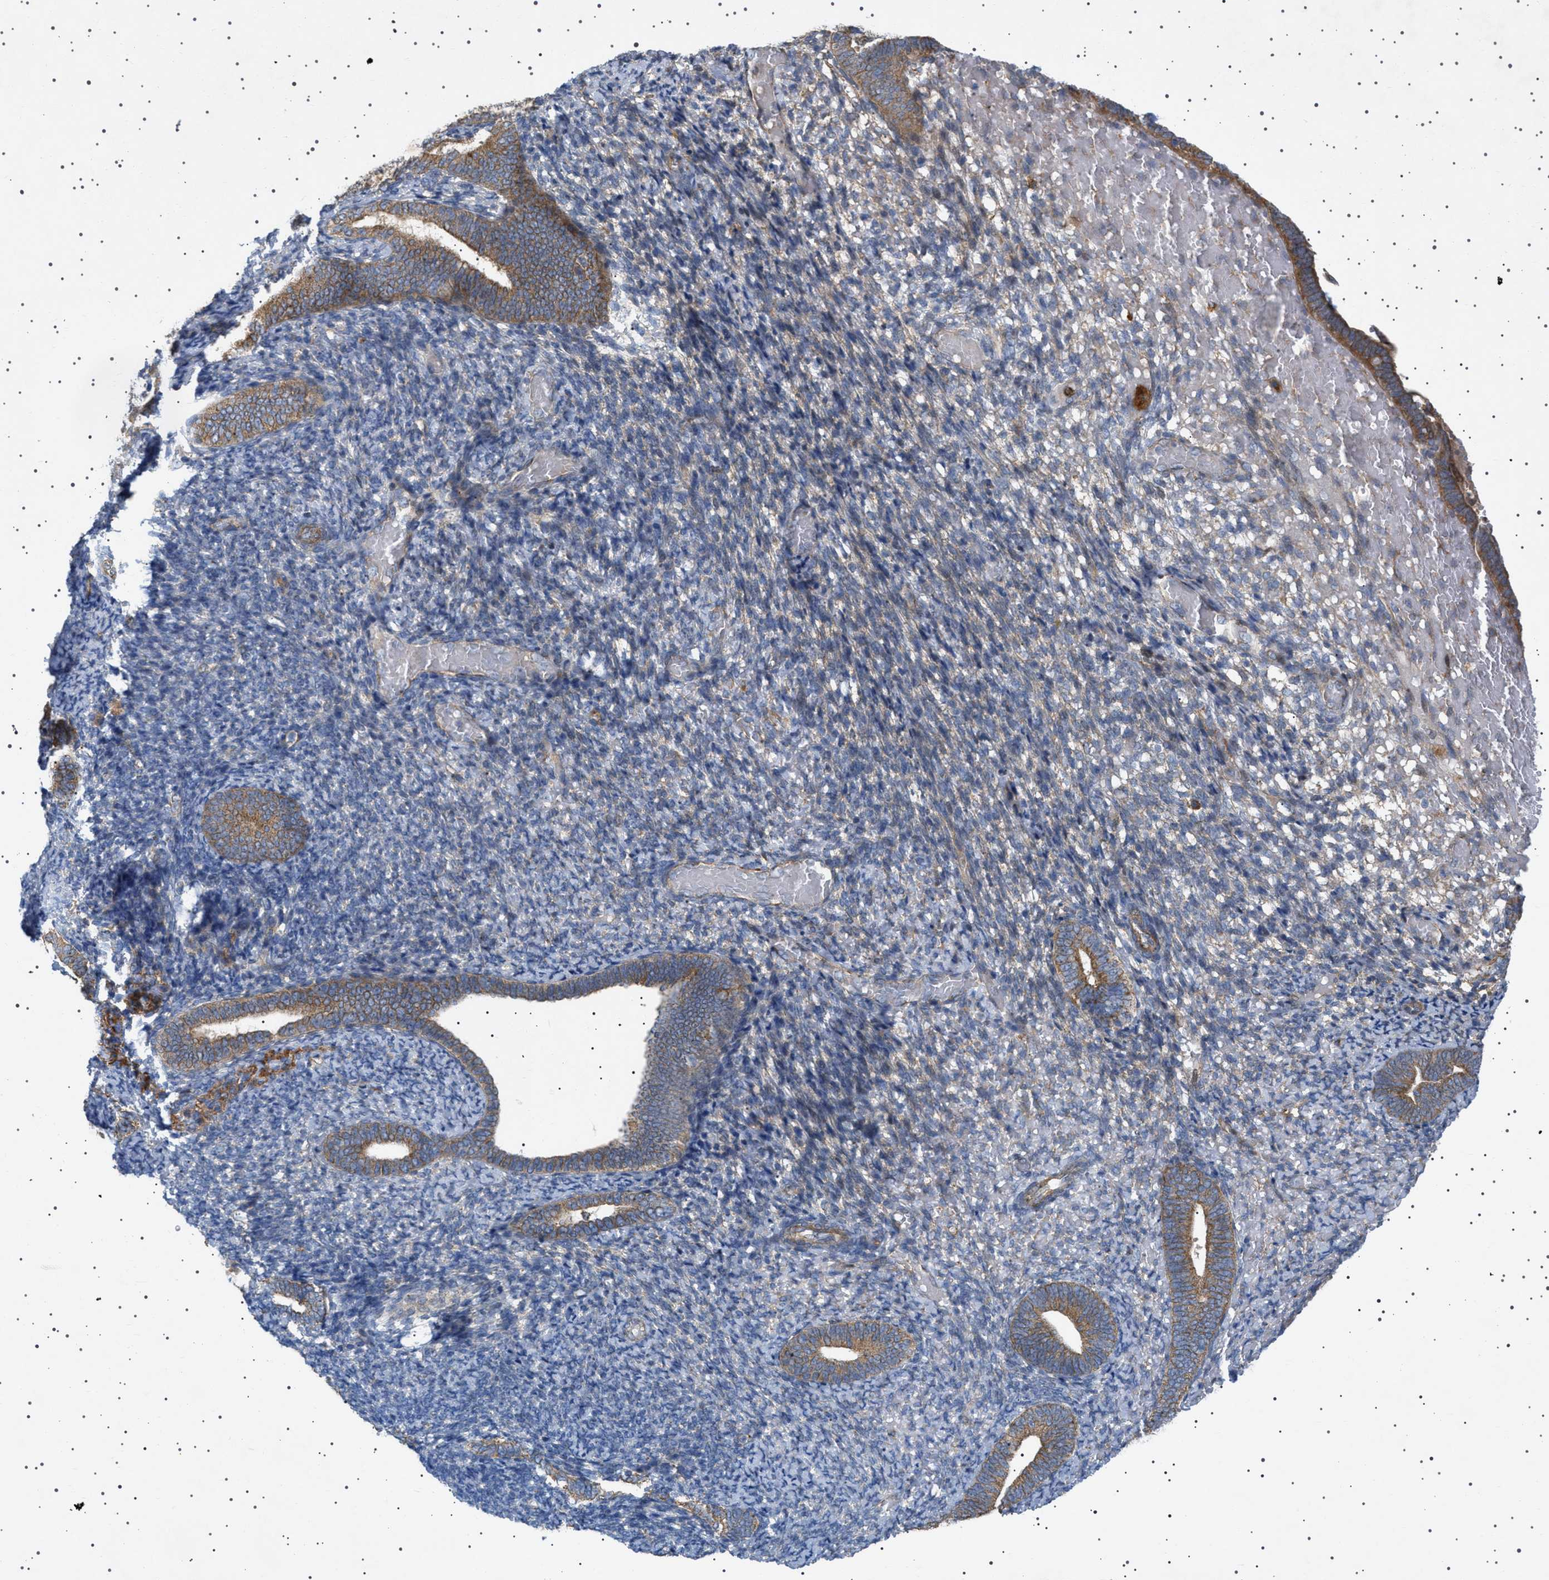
{"staining": {"intensity": "negative", "quantity": "none", "location": "none"}, "tissue": "endometrium", "cell_type": "Cells in endometrial stroma", "image_type": "normal", "snomed": [{"axis": "morphology", "description": "Normal tissue, NOS"}, {"axis": "topography", "description": "Endometrium"}], "caption": "Image shows no significant protein expression in cells in endometrial stroma of unremarkable endometrium. The staining is performed using DAB (3,3'-diaminobenzidine) brown chromogen with nuclei counter-stained in using hematoxylin.", "gene": "CCDC186", "patient": {"sex": "female", "age": 66}}